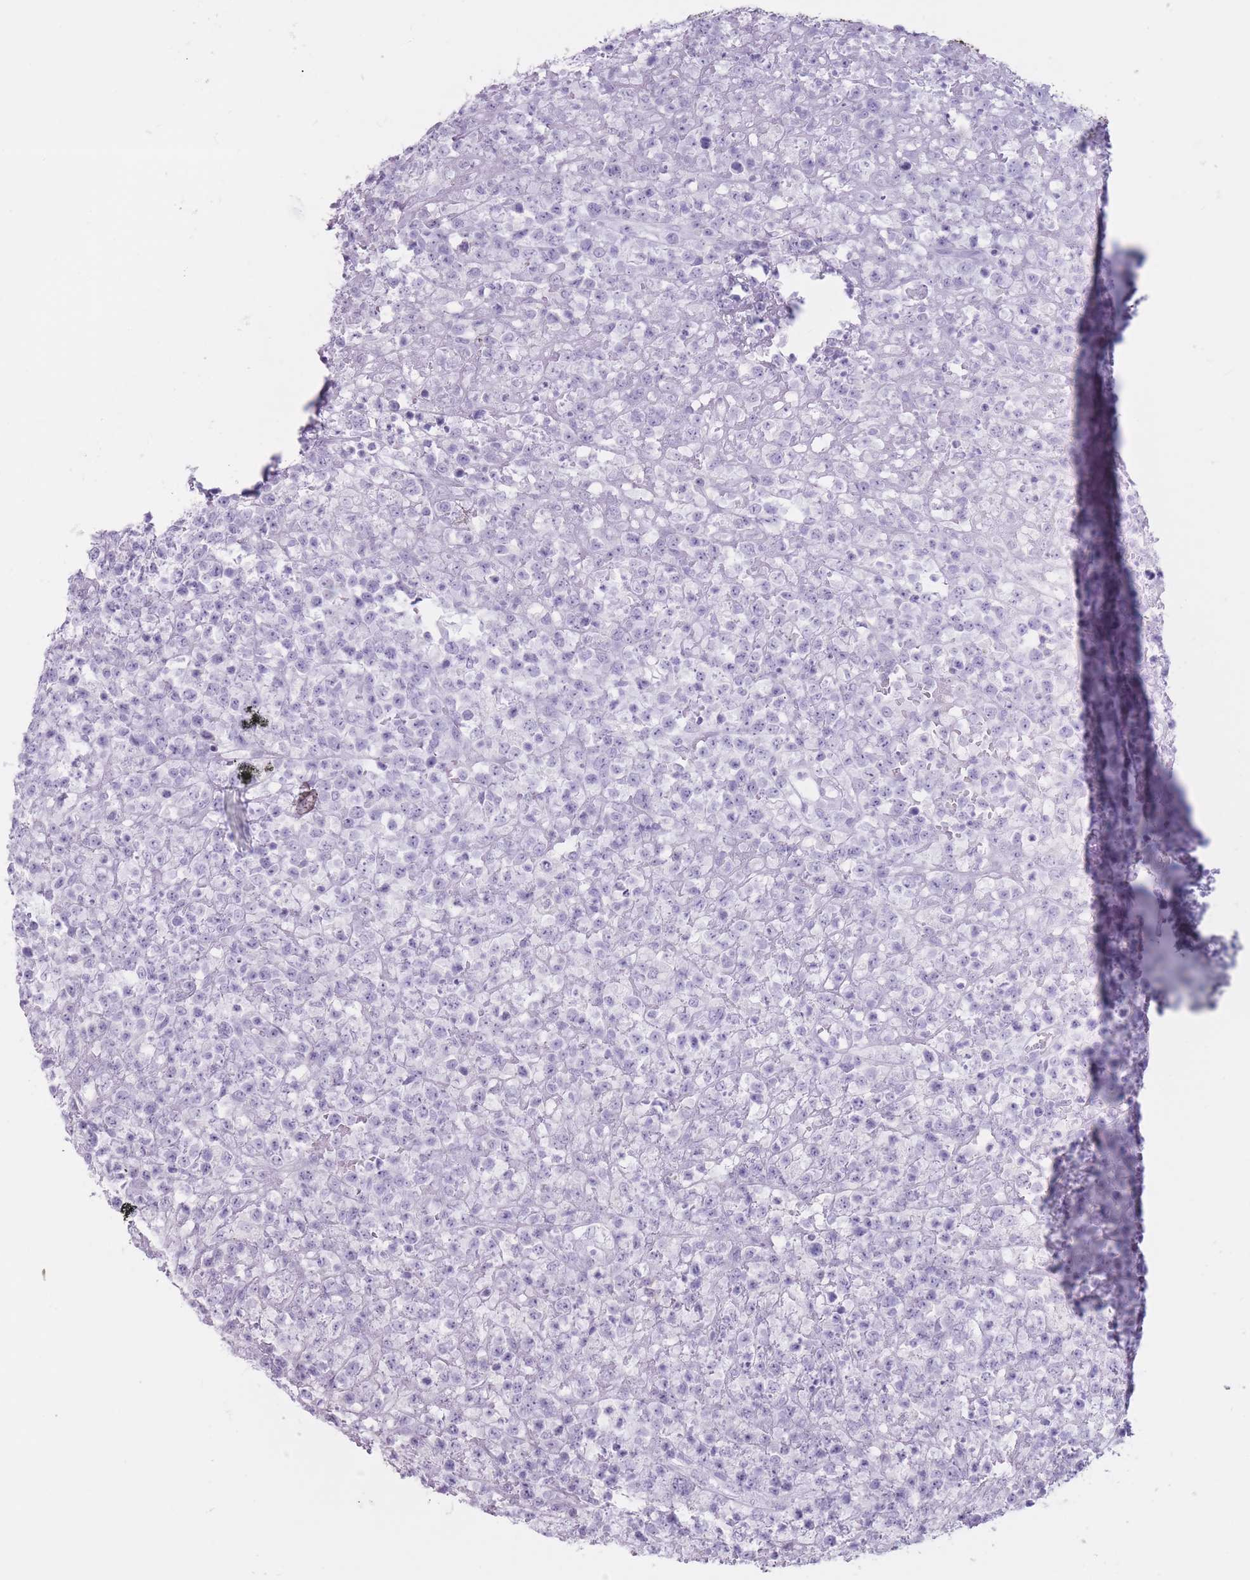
{"staining": {"intensity": "negative", "quantity": "none", "location": "none"}, "tissue": "lymphoma", "cell_type": "Tumor cells", "image_type": "cancer", "snomed": [{"axis": "morphology", "description": "Malignant lymphoma, non-Hodgkin's type, High grade"}, {"axis": "topography", "description": "Colon"}], "caption": "High magnification brightfield microscopy of lymphoma stained with DAB (brown) and counterstained with hematoxylin (blue): tumor cells show no significant expression.", "gene": "PNMA3", "patient": {"sex": "female", "age": 53}}